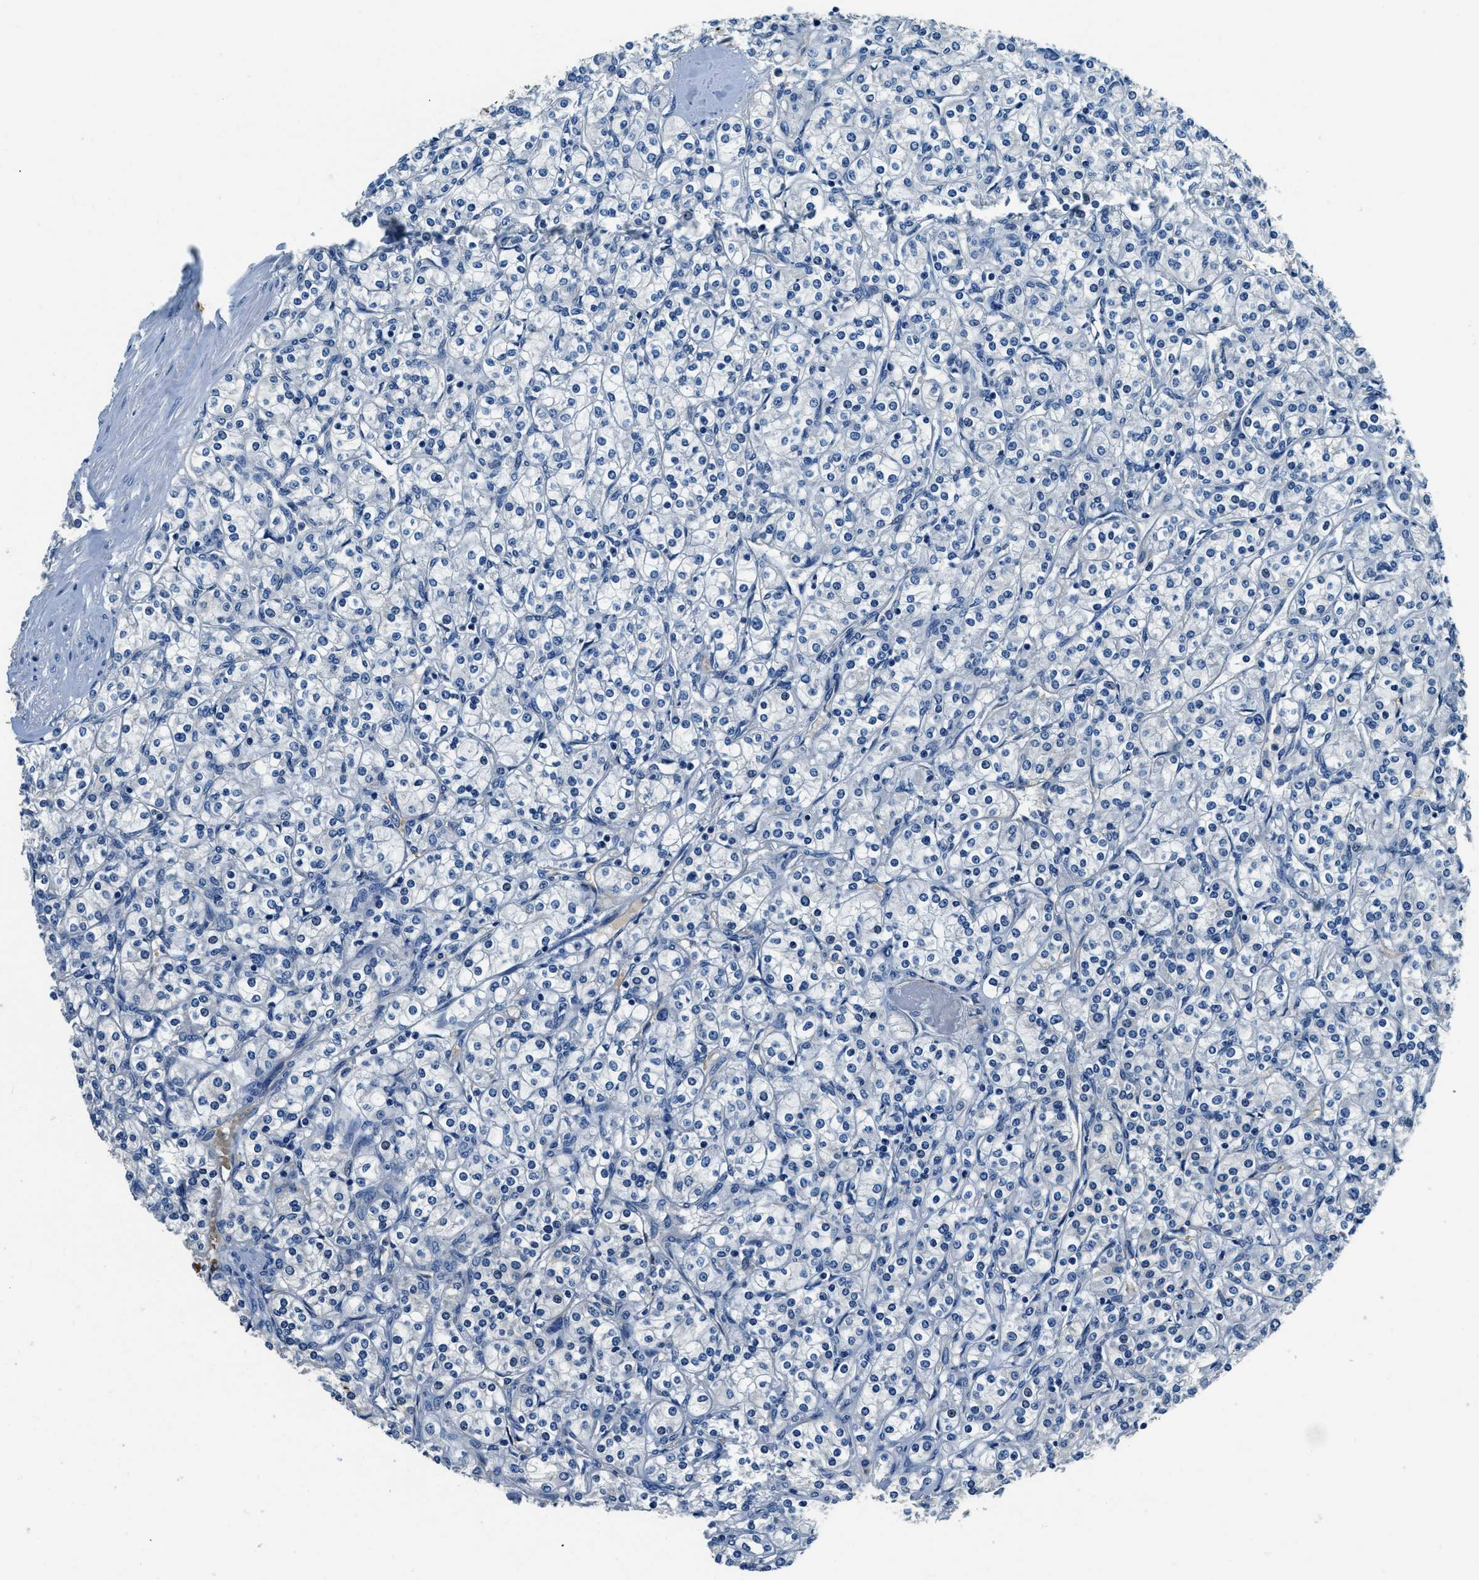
{"staining": {"intensity": "negative", "quantity": "none", "location": "none"}, "tissue": "renal cancer", "cell_type": "Tumor cells", "image_type": "cancer", "snomed": [{"axis": "morphology", "description": "Adenocarcinoma, NOS"}, {"axis": "topography", "description": "Kidney"}], "caption": "Immunohistochemistry of renal cancer (adenocarcinoma) shows no staining in tumor cells.", "gene": "TMEM186", "patient": {"sex": "male", "age": 77}}